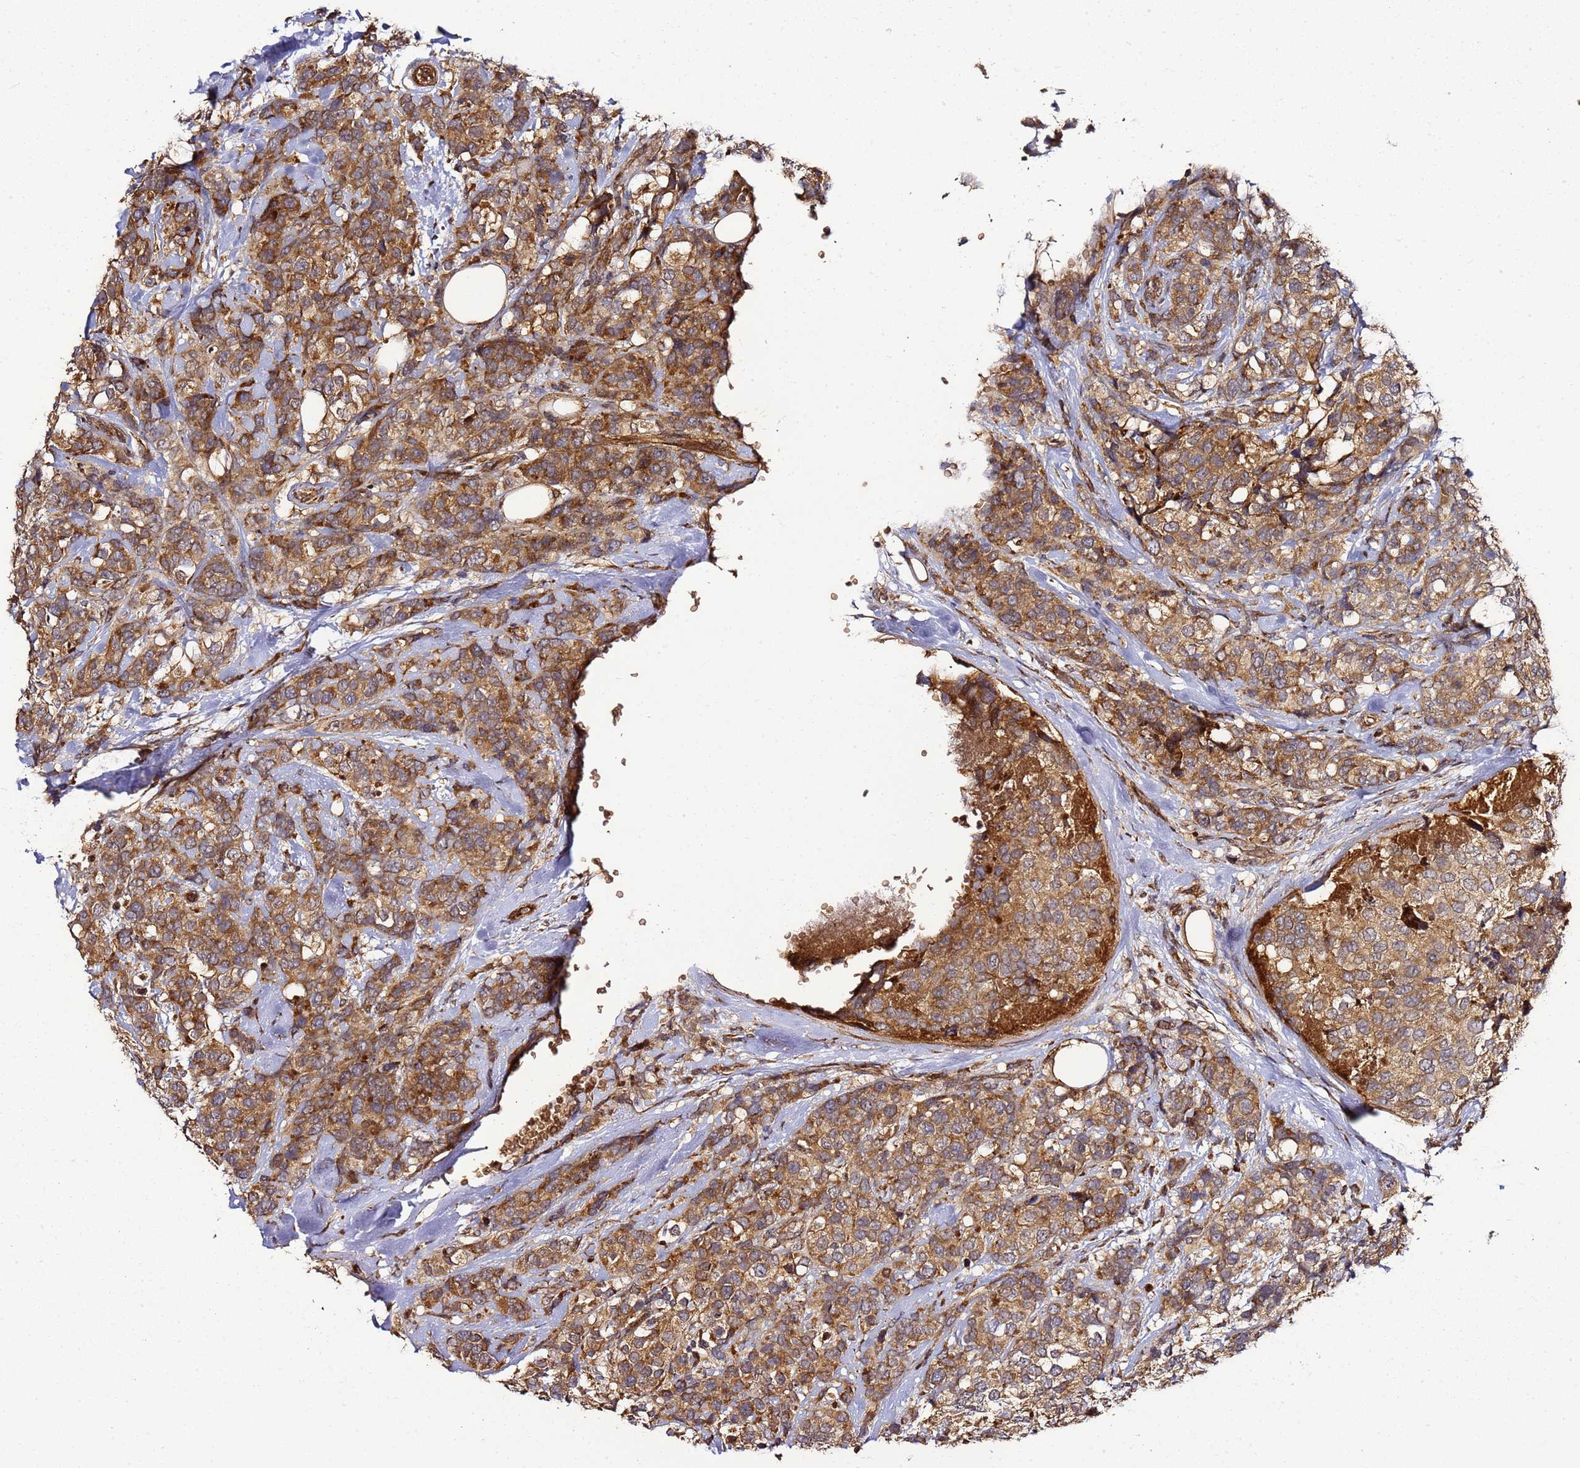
{"staining": {"intensity": "strong", "quantity": ">75%", "location": "cytoplasmic/membranous"}, "tissue": "breast cancer", "cell_type": "Tumor cells", "image_type": "cancer", "snomed": [{"axis": "morphology", "description": "Lobular carcinoma"}, {"axis": "topography", "description": "Breast"}], "caption": "Breast cancer tissue exhibits strong cytoplasmic/membranous expression in about >75% of tumor cells (DAB (3,3'-diaminobenzidine) IHC with brightfield microscopy, high magnification).", "gene": "TM2D2", "patient": {"sex": "female", "age": 59}}